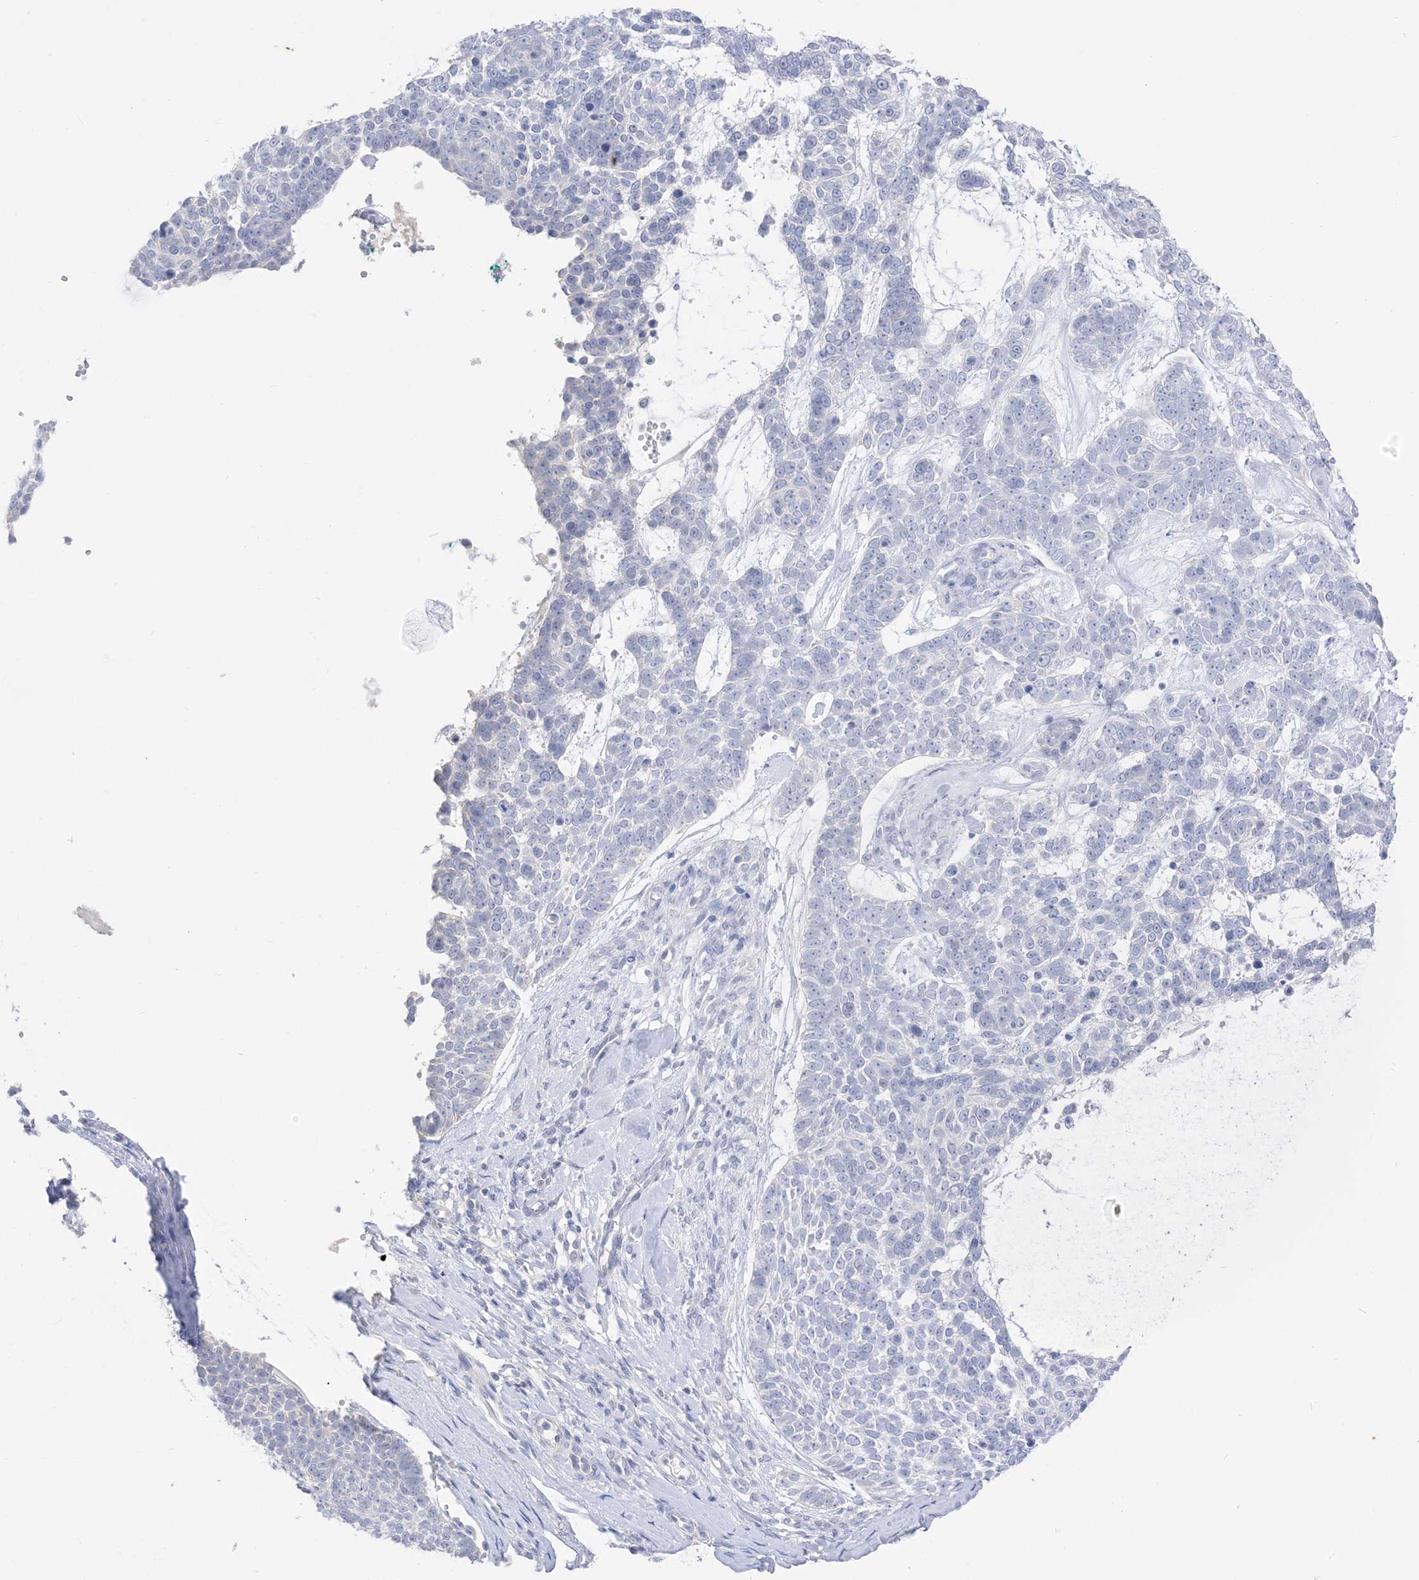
{"staining": {"intensity": "negative", "quantity": "none", "location": "none"}, "tissue": "skin cancer", "cell_type": "Tumor cells", "image_type": "cancer", "snomed": [{"axis": "morphology", "description": "Basal cell carcinoma"}, {"axis": "topography", "description": "Skin"}], "caption": "An IHC micrograph of skin basal cell carcinoma is shown. There is no staining in tumor cells of skin basal cell carcinoma.", "gene": "MUC17", "patient": {"sex": "female", "age": 81}}